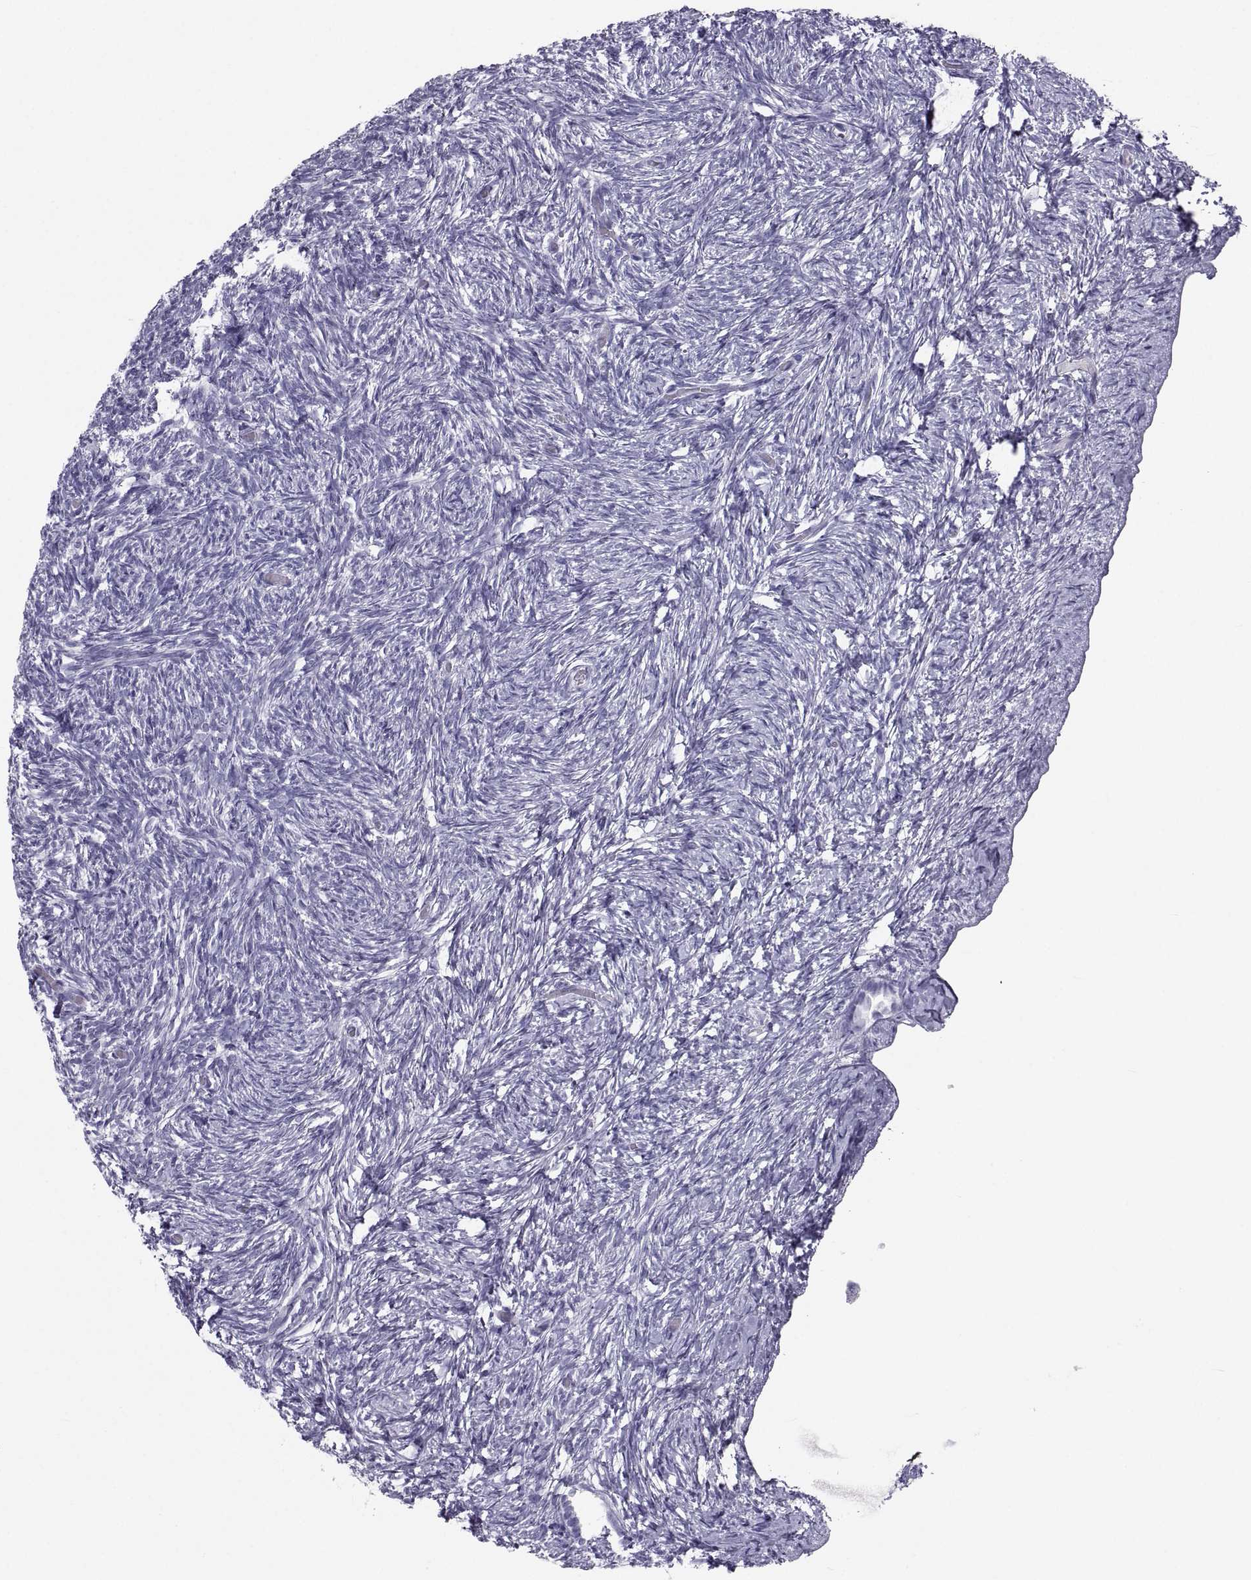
{"staining": {"intensity": "negative", "quantity": "none", "location": "none"}, "tissue": "ovary", "cell_type": "Ovarian stroma cells", "image_type": "normal", "snomed": [{"axis": "morphology", "description": "Normal tissue, NOS"}, {"axis": "topography", "description": "Ovary"}], "caption": "This photomicrograph is of unremarkable ovary stained with IHC to label a protein in brown with the nuclei are counter-stained blue. There is no expression in ovarian stroma cells.", "gene": "PCSK1N", "patient": {"sex": "female", "age": 39}}